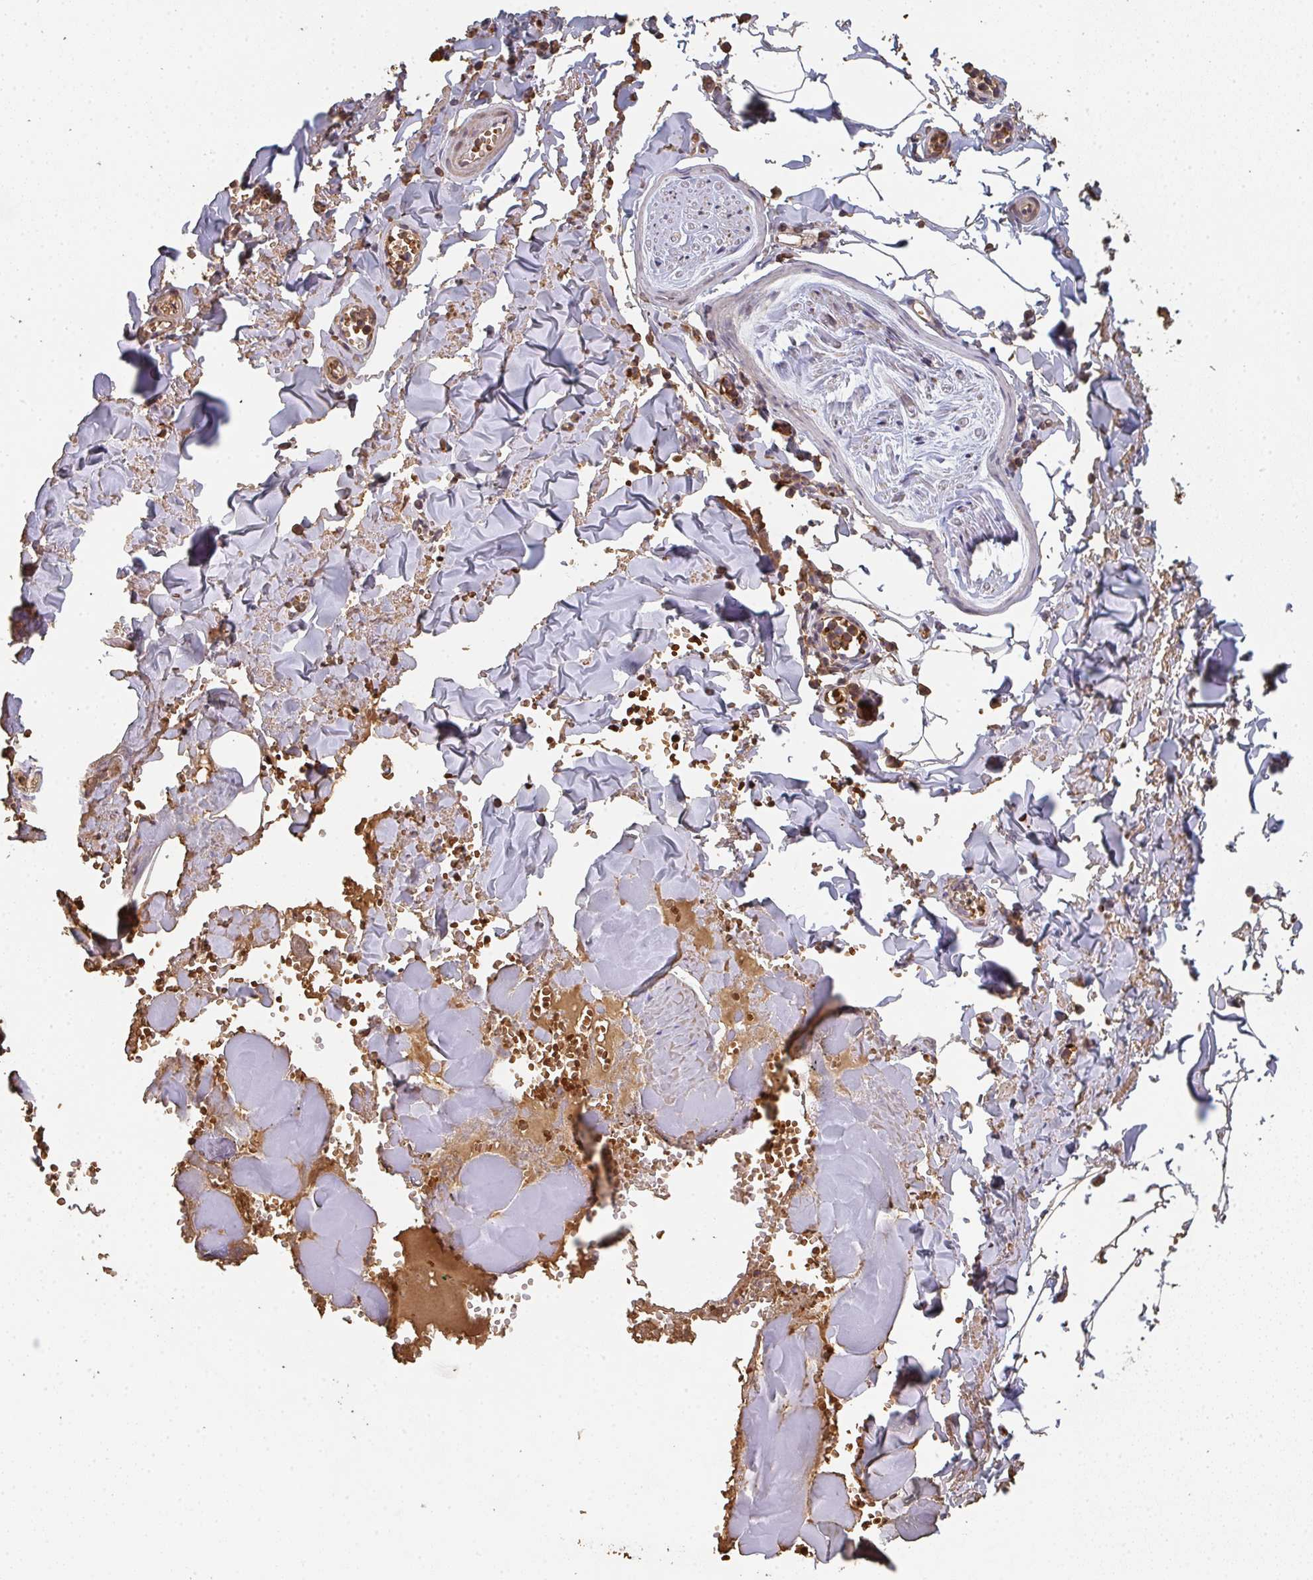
{"staining": {"intensity": "moderate", "quantity": ">75%", "location": "cytoplasmic/membranous"}, "tissue": "adipose tissue", "cell_type": "Adipocytes", "image_type": "normal", "snomed": [{"axis": "morphology", "description": "Normal tissue, NOS"}, {"axis": "topography", "description": "Vulva"}, {"axis": "topography", "description": "Peripheral nerve tissue"}], "caption": "A histopathology image of adipose tissue stained for a protein shows moderate cytoplasmic/membranous brown staining in adipocytes.", "gene": "POLG", "patient": {"sex": "female", "age": 66}}